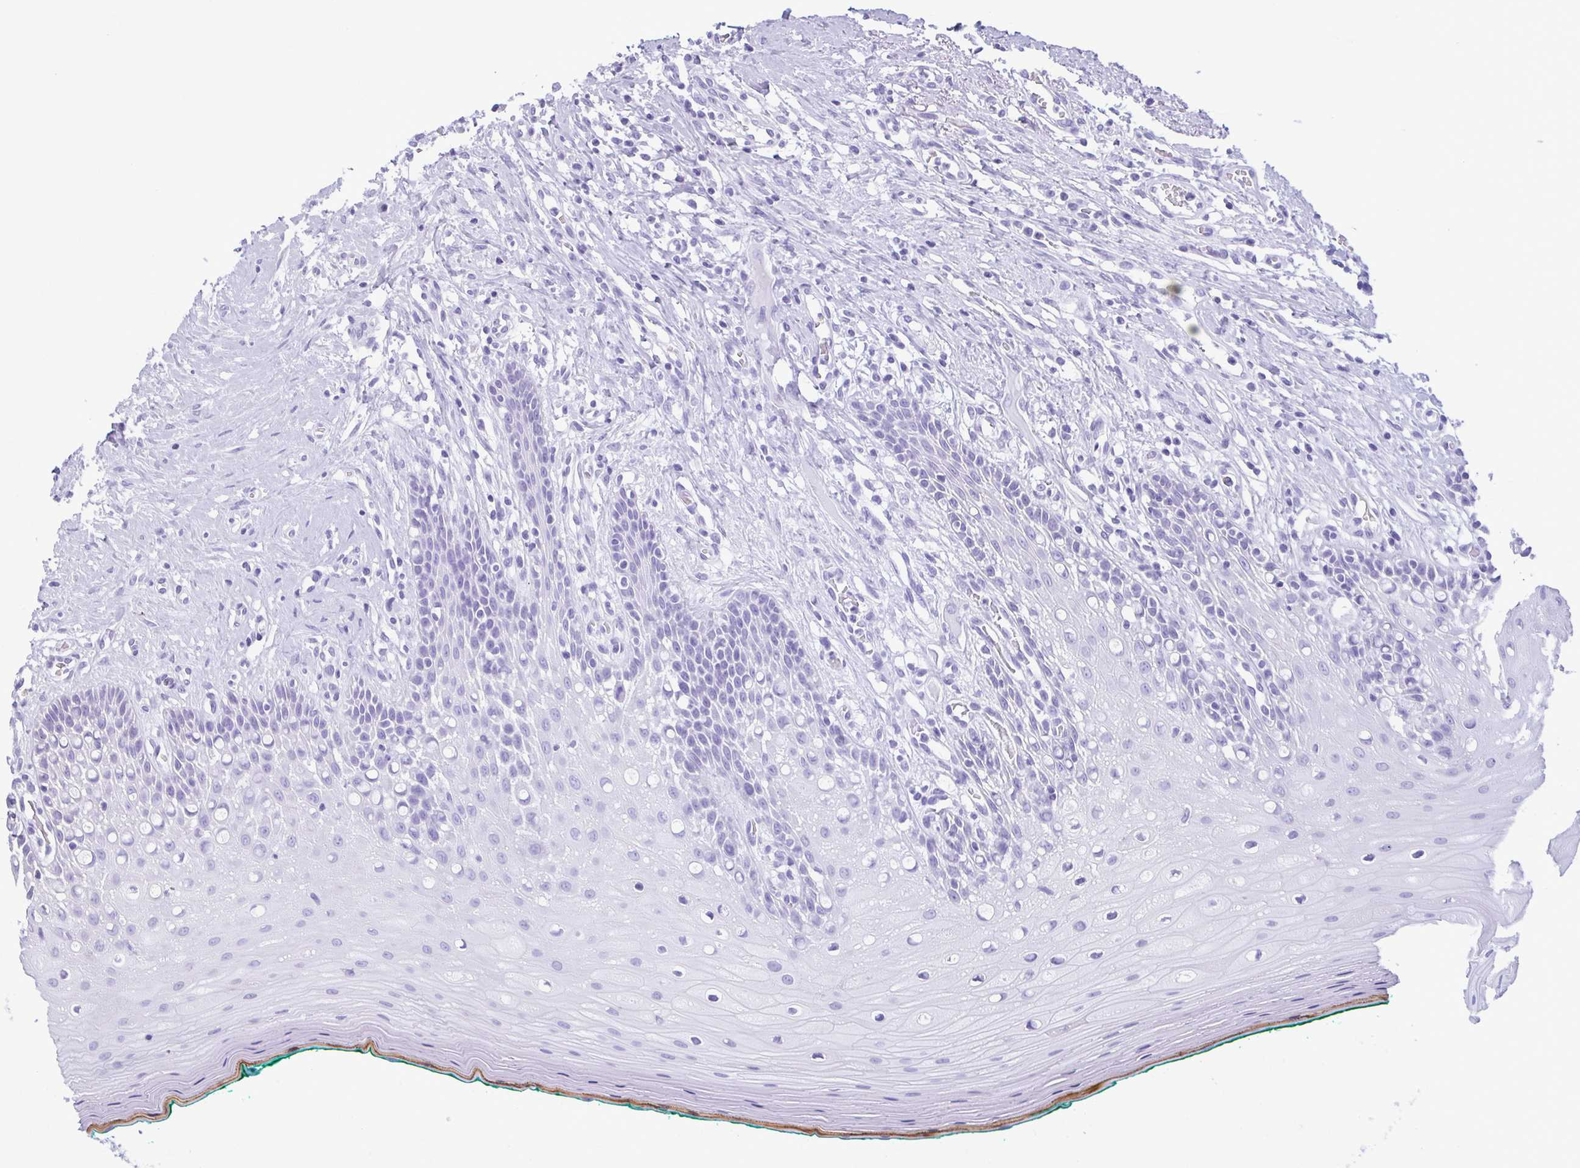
{"staining": {"intensity": "weak", "quantity": "<25%", "location": "cytoplasmic/membranous"}, "tissue": "oral mucosa", "cell_type": "Squamous epithelial cells", "image_type": "normal", "snomed": [{"axis": "morphology", "description": "Normal tissue, NOS"}, {"axis": "topography", "description": "Oral tissue"}], "caption": "Immunohistochemistry histopathology image of normal oral mucosa: human oral mucosa stained with DAB (3,3'-diaminobenzidine) displays no significant protein positivity in squamous epithelial cells. (Brightfield microscopy of DAB immunohistochemistry (IHC) at high magnification).", "gene": "TMEM108", "patient": {"sex": "female", "age": 83}}